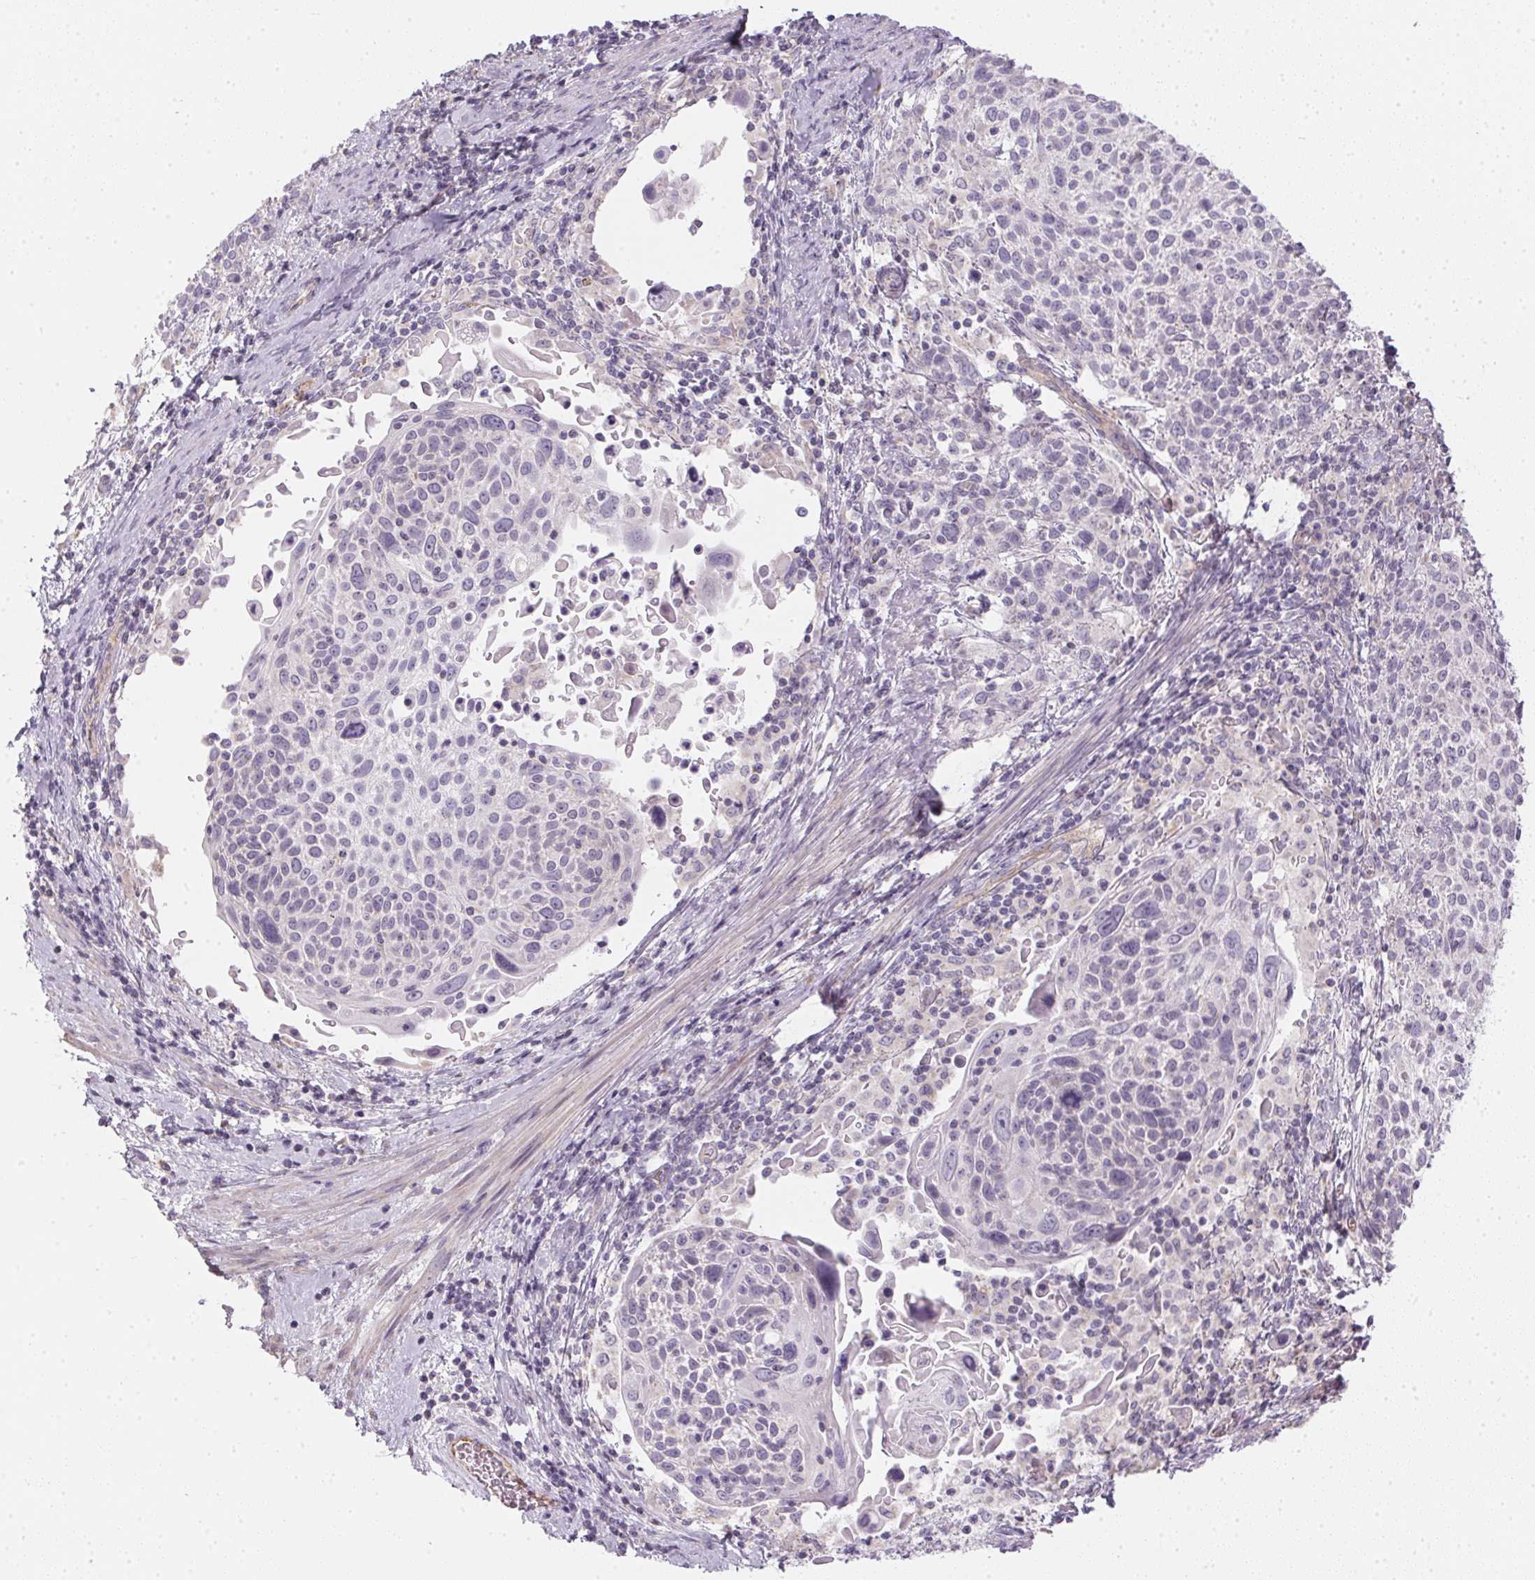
{"staining": {"intensity": "negative", "quantity": "none", "location": "none"}, "tissue": "cervical cancer", "cell_type": "Tumor cells", "image_type": "cancer", "snomed": [{"axis": "morphology", "description": "Squamous cell carcinoma, NOS"}, {"axis": "topography", "description": "Cervix"}], "caption": "Tumor cells show no significant expression in cervical cancer (squamous cell carcinoma).", "gene": "SMYD1", "patient": {"sex": "female", "age": 61}}